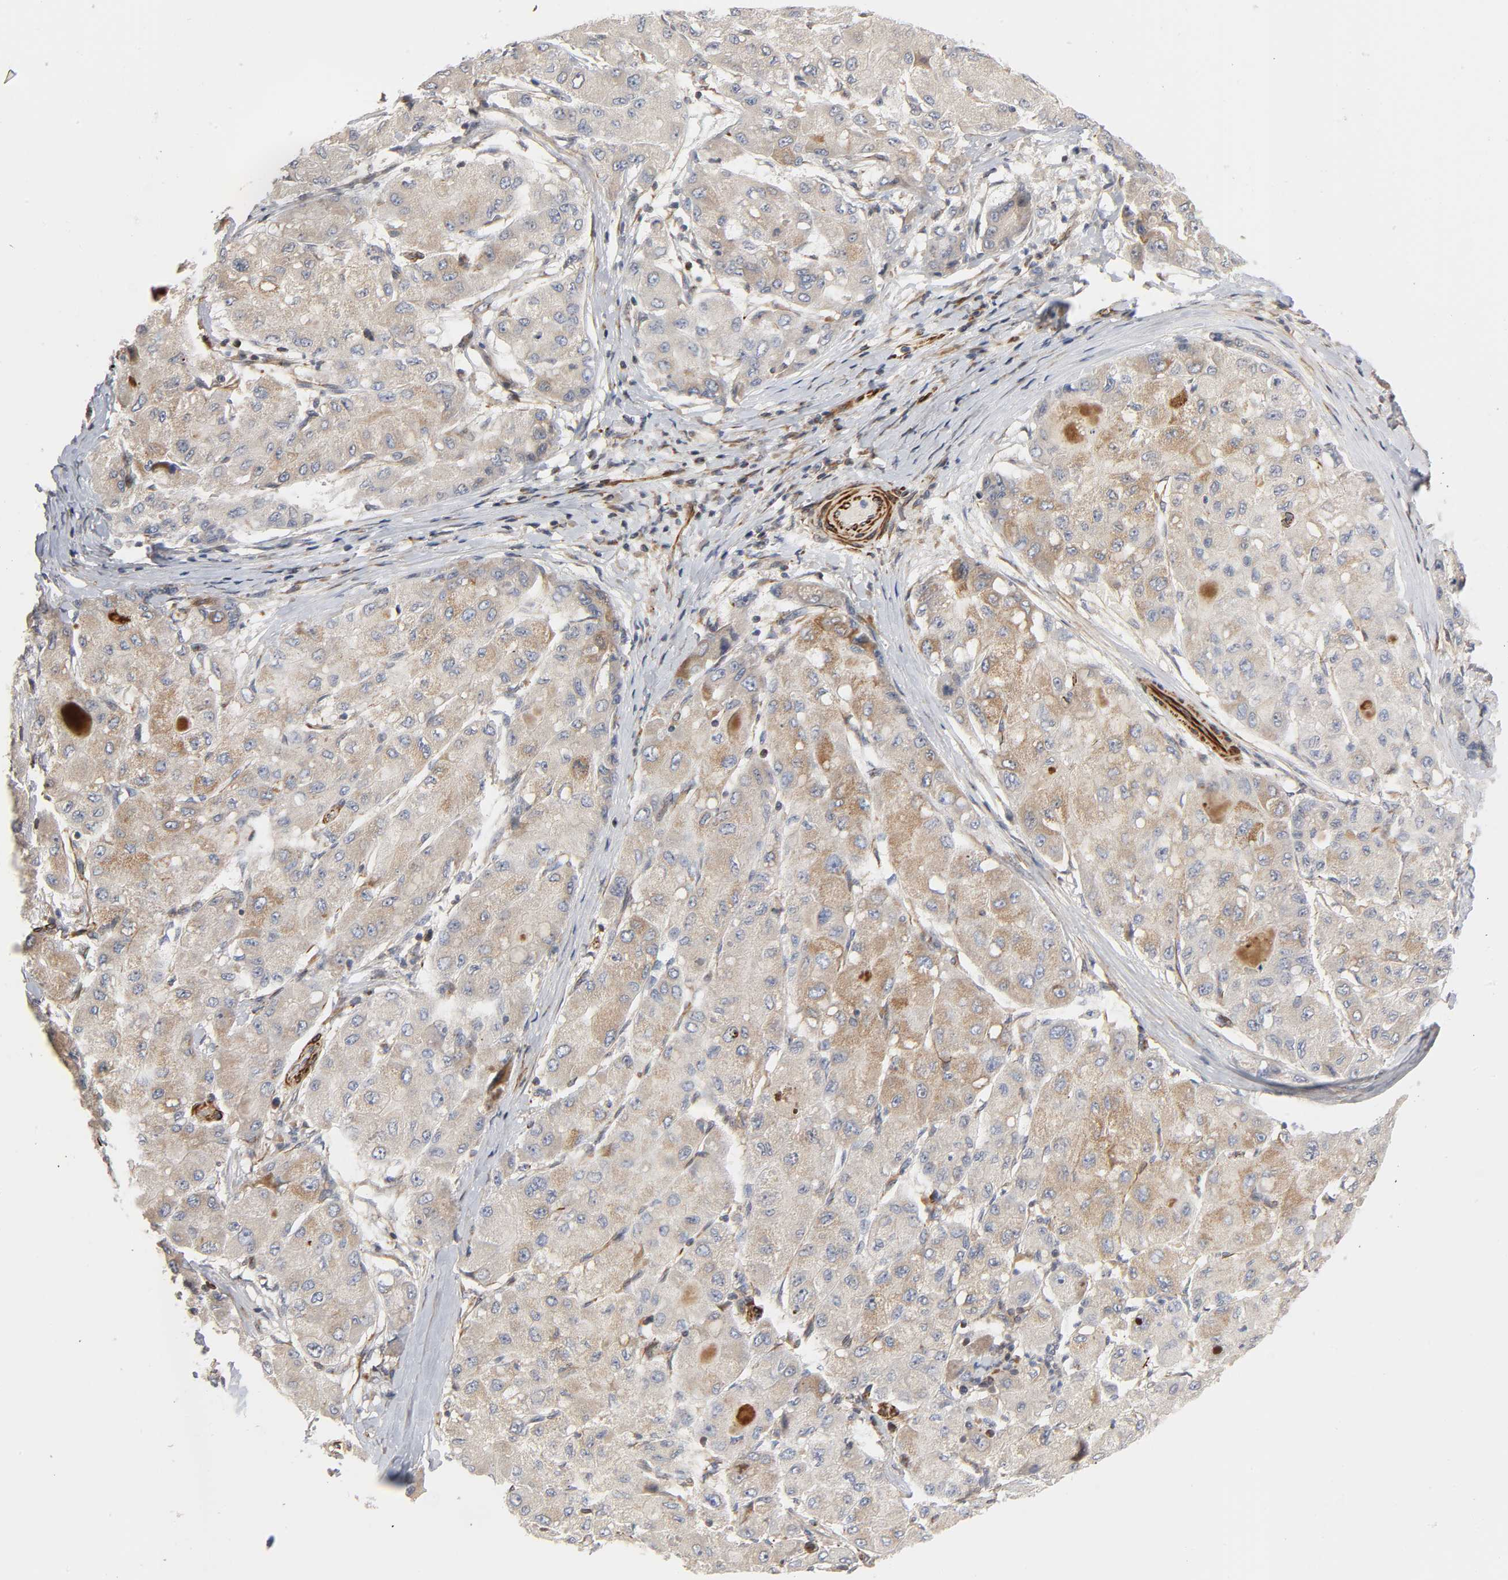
{"staining": {"intensity": "moderate", "quantity": "25%-75%", "location": "cytoplasmic/membranous"}, "tissue": "liver cancer", "cell_type": "Tumor cells", "image_type": "cancer", "snomed": [{"axis": "morphology", "description": "Carcinoma, Hepatocellular, NOS"}, {"axis": "topography", "description": "Liver"}], "caption": "Immunohistochemical staining of hepatocellular carcinoma (liver) exhibits medium levels of moderate cytoplasmic/membranous protein positivity in about 25%-75% of tumor cells. Nuclei are stained in blue.", "gene": "FAM118A", "patient": {"sex": "male", "age": 80}}